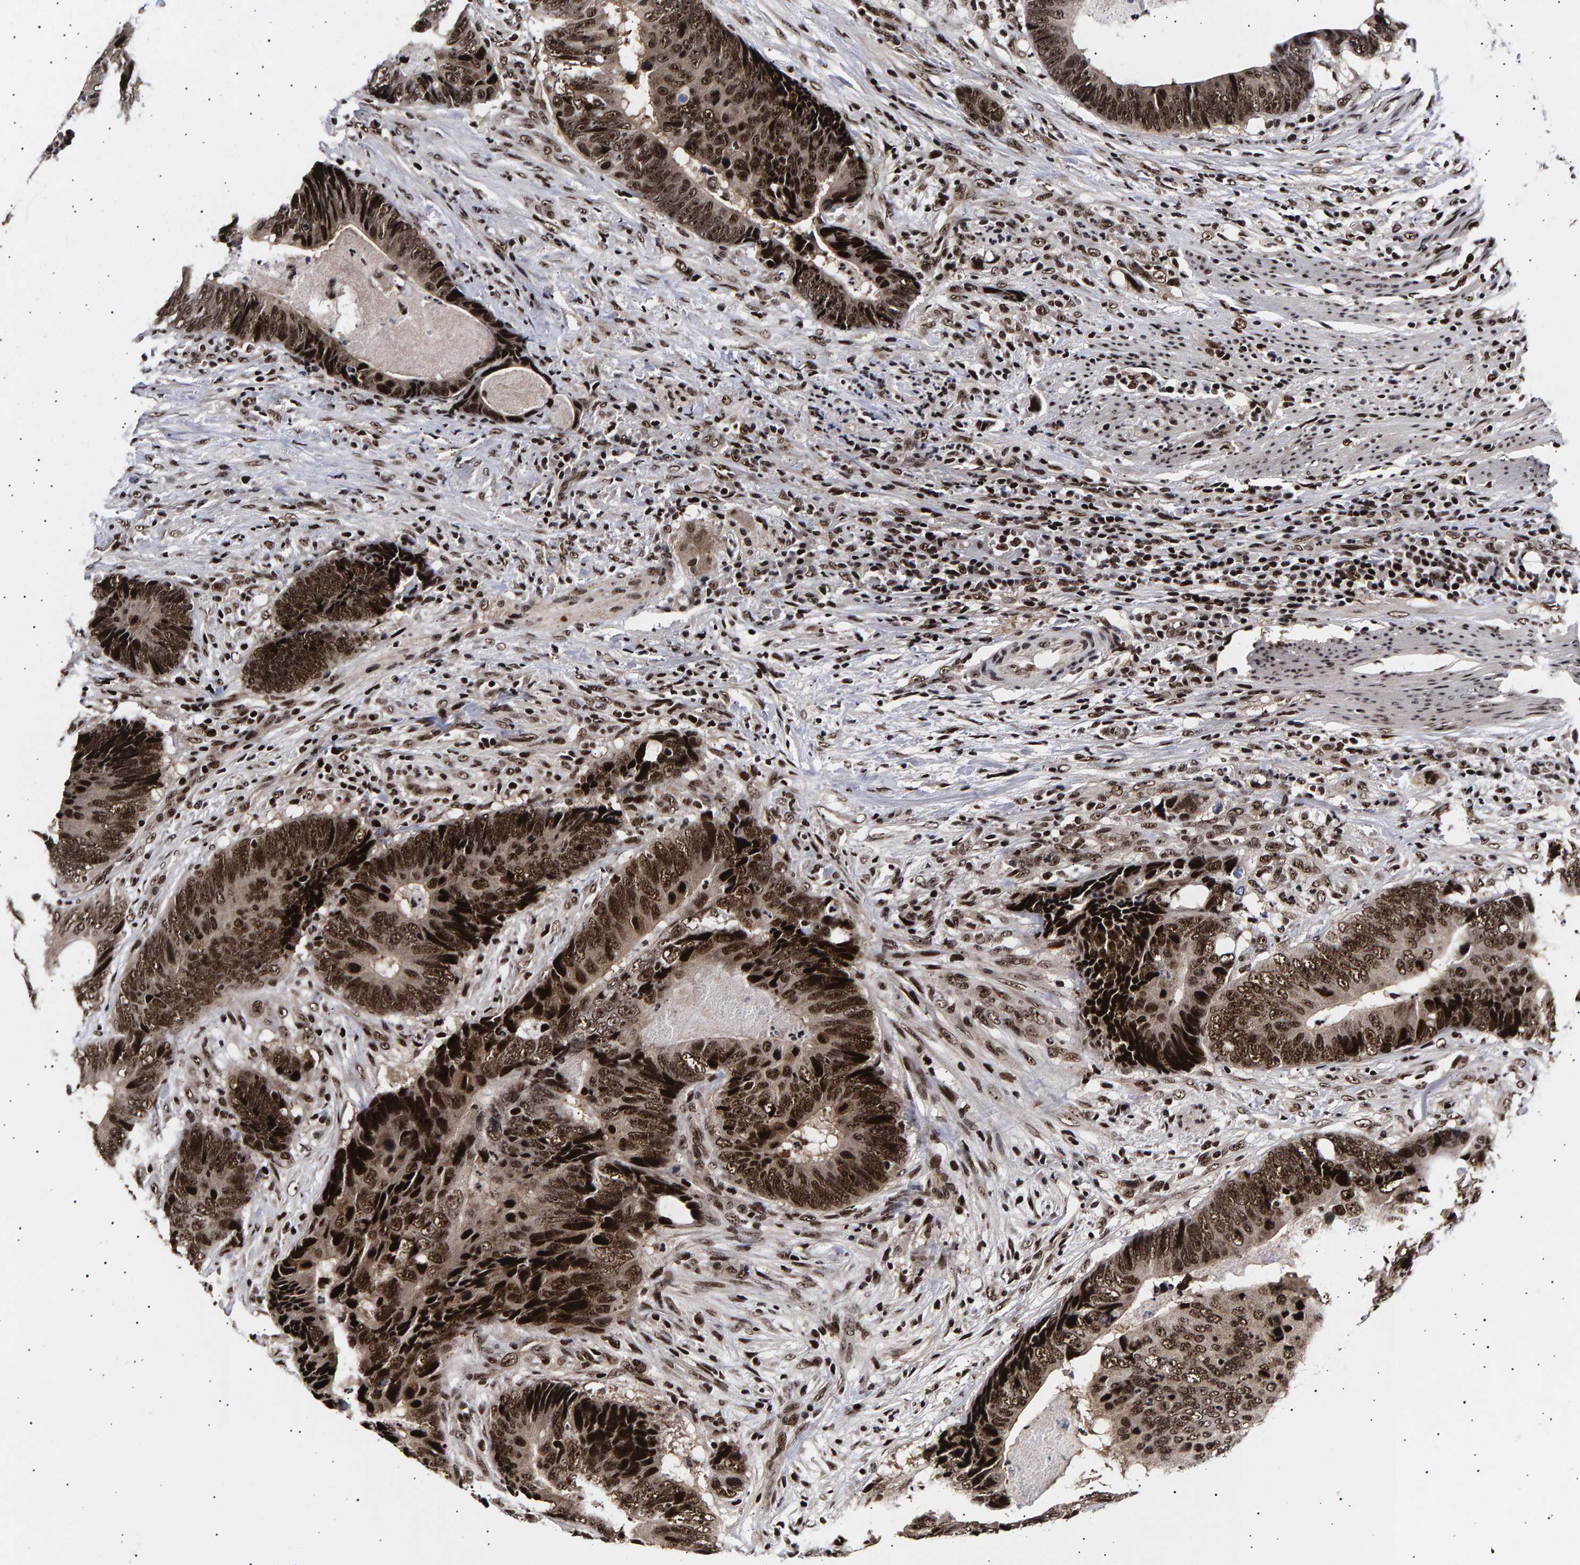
{"staining": {"intensity": "strong", "quantity": ">75%", "location": "nuclear"}, "tissue": "colorectal cancer", "cell_type": "Tumor cells", "image_type": "cancer", "snomed": [{"axis": "morphology", "description": "Adenocarcinoma, NOS"}, {"axis": "topography", "description": "Colon"}], "caption": "Strong nuclear staining for a protein is present in approximately >75% of tumor cells of colorectal cancer using immunohistochemistry.", "gene": "ANKRD40", "patient": {"sex": "male", "age": 56}}